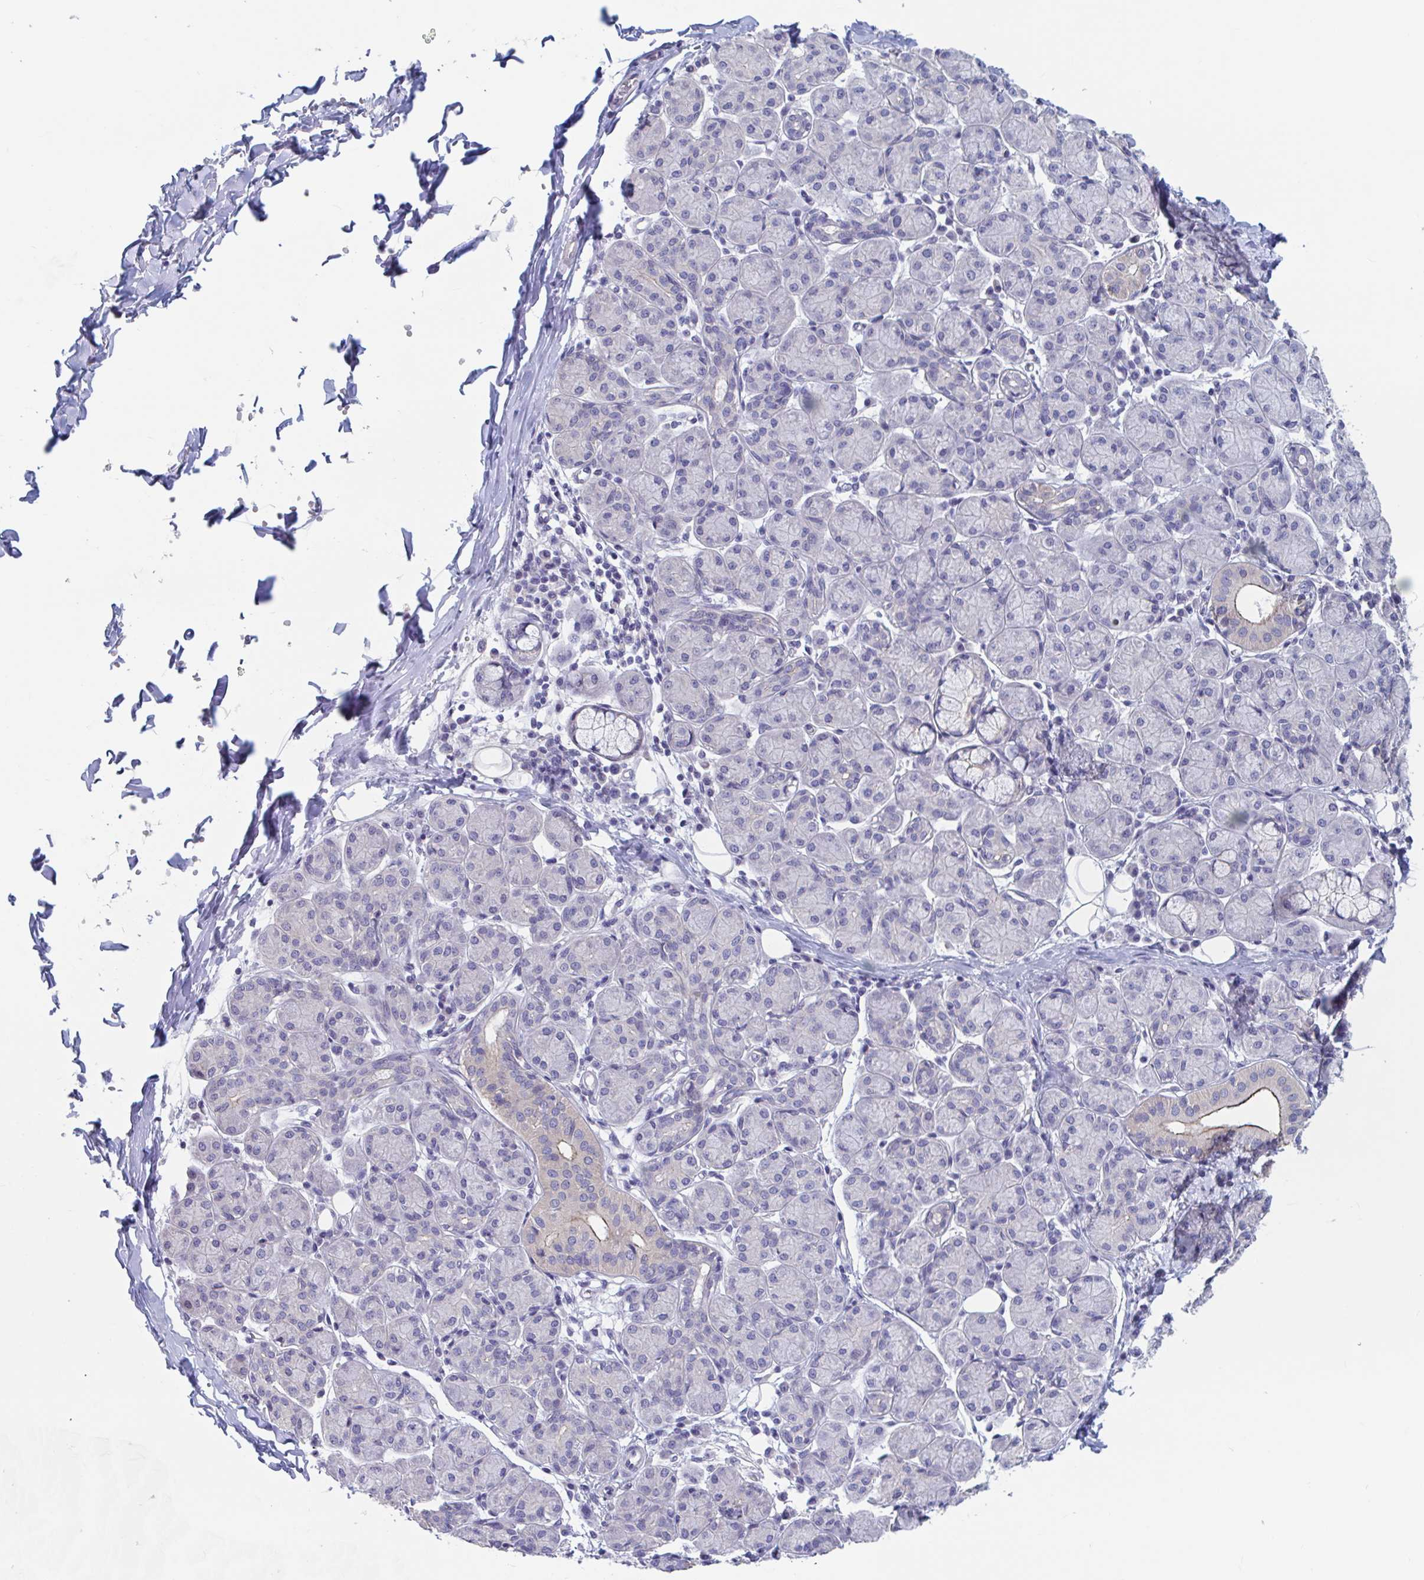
{"staining": {"intensity": "moderate", "quantity": "<25%", "location": "cytoplasmic/membranous"}, "tissue": "salivary gland", "cell_type": "Glandular cells", "image_type": "normal", "snomed": [{"axis": "morphology", "description": "Normal tissue, NOS"}, {"axis": "morphology", "description": "Inflammation, NOS"}, {"axis": "topography", "description": "Lymph node"}, {"axis": "topography", "description": "Salivary gland"}], "caption": "DAB immunohistochemical staining of unremarkable salivary gland displays moderate cytoplasmic/membranous protein staining in about <25% of glandular cells.", "gene": "UNKL", "patient": {"sex": "male", "age": 3}}